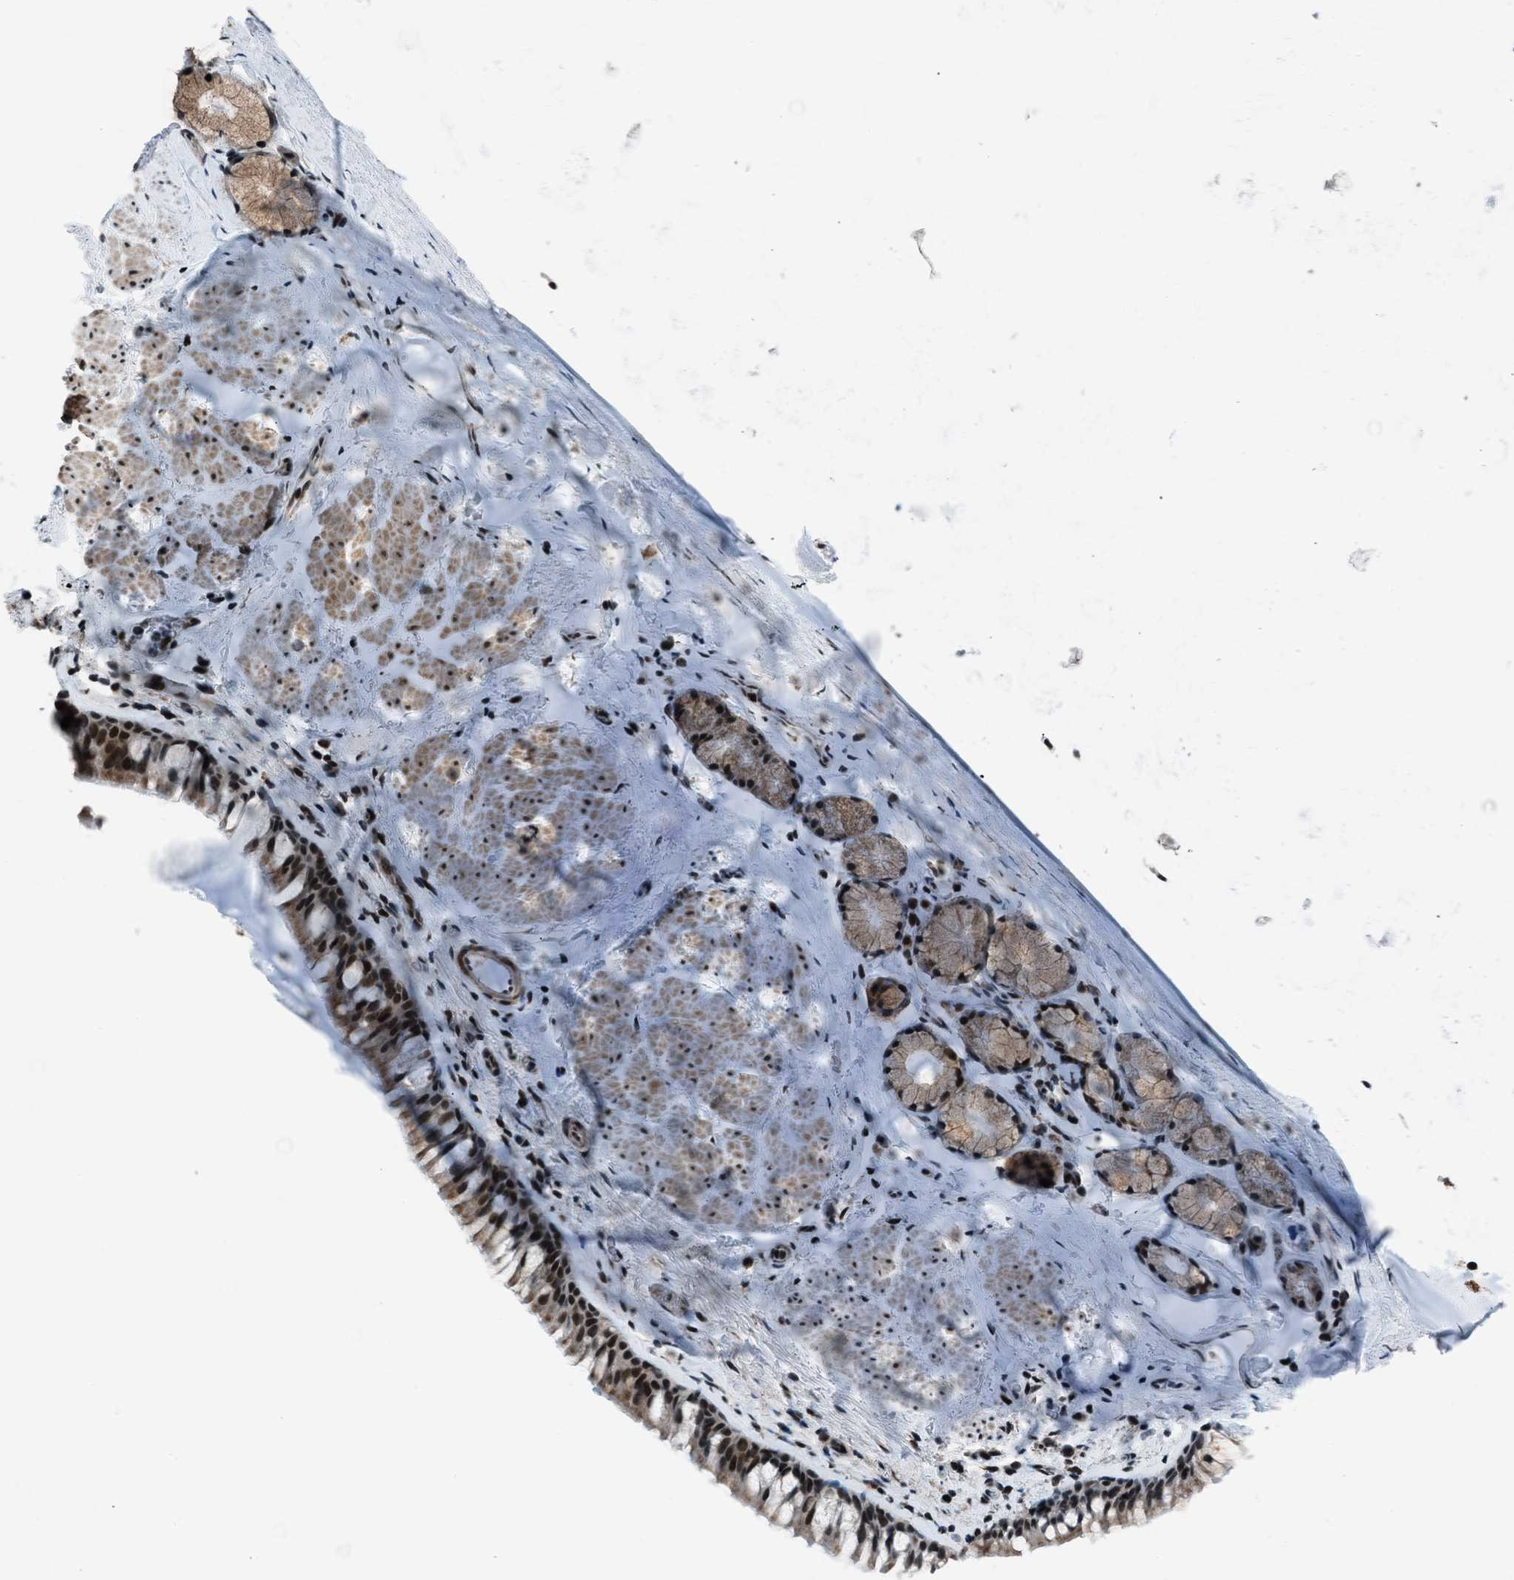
{"staining": {"intensity": "strong", "quantity": ">75%", "location": "cytoplasmic/membranous,nuclear"}, "tissue": "bronchus", "cell_type": "Respiratory epithelial cells", "image_type": "normal", "snomed": [{"axis": "morphology", "description": "Normal tissue, NOS"}, {"axis": "topography", "description": "Cartilage tissue"}, {"axis": "topography", "description": "Bronchus"}], "caption": "Human bronchus stained with a protein marker exhibits strong staining in respiratory epithelial cells.", "gene": "MORC3", "patient": {"sex": "female", "age": 53}}